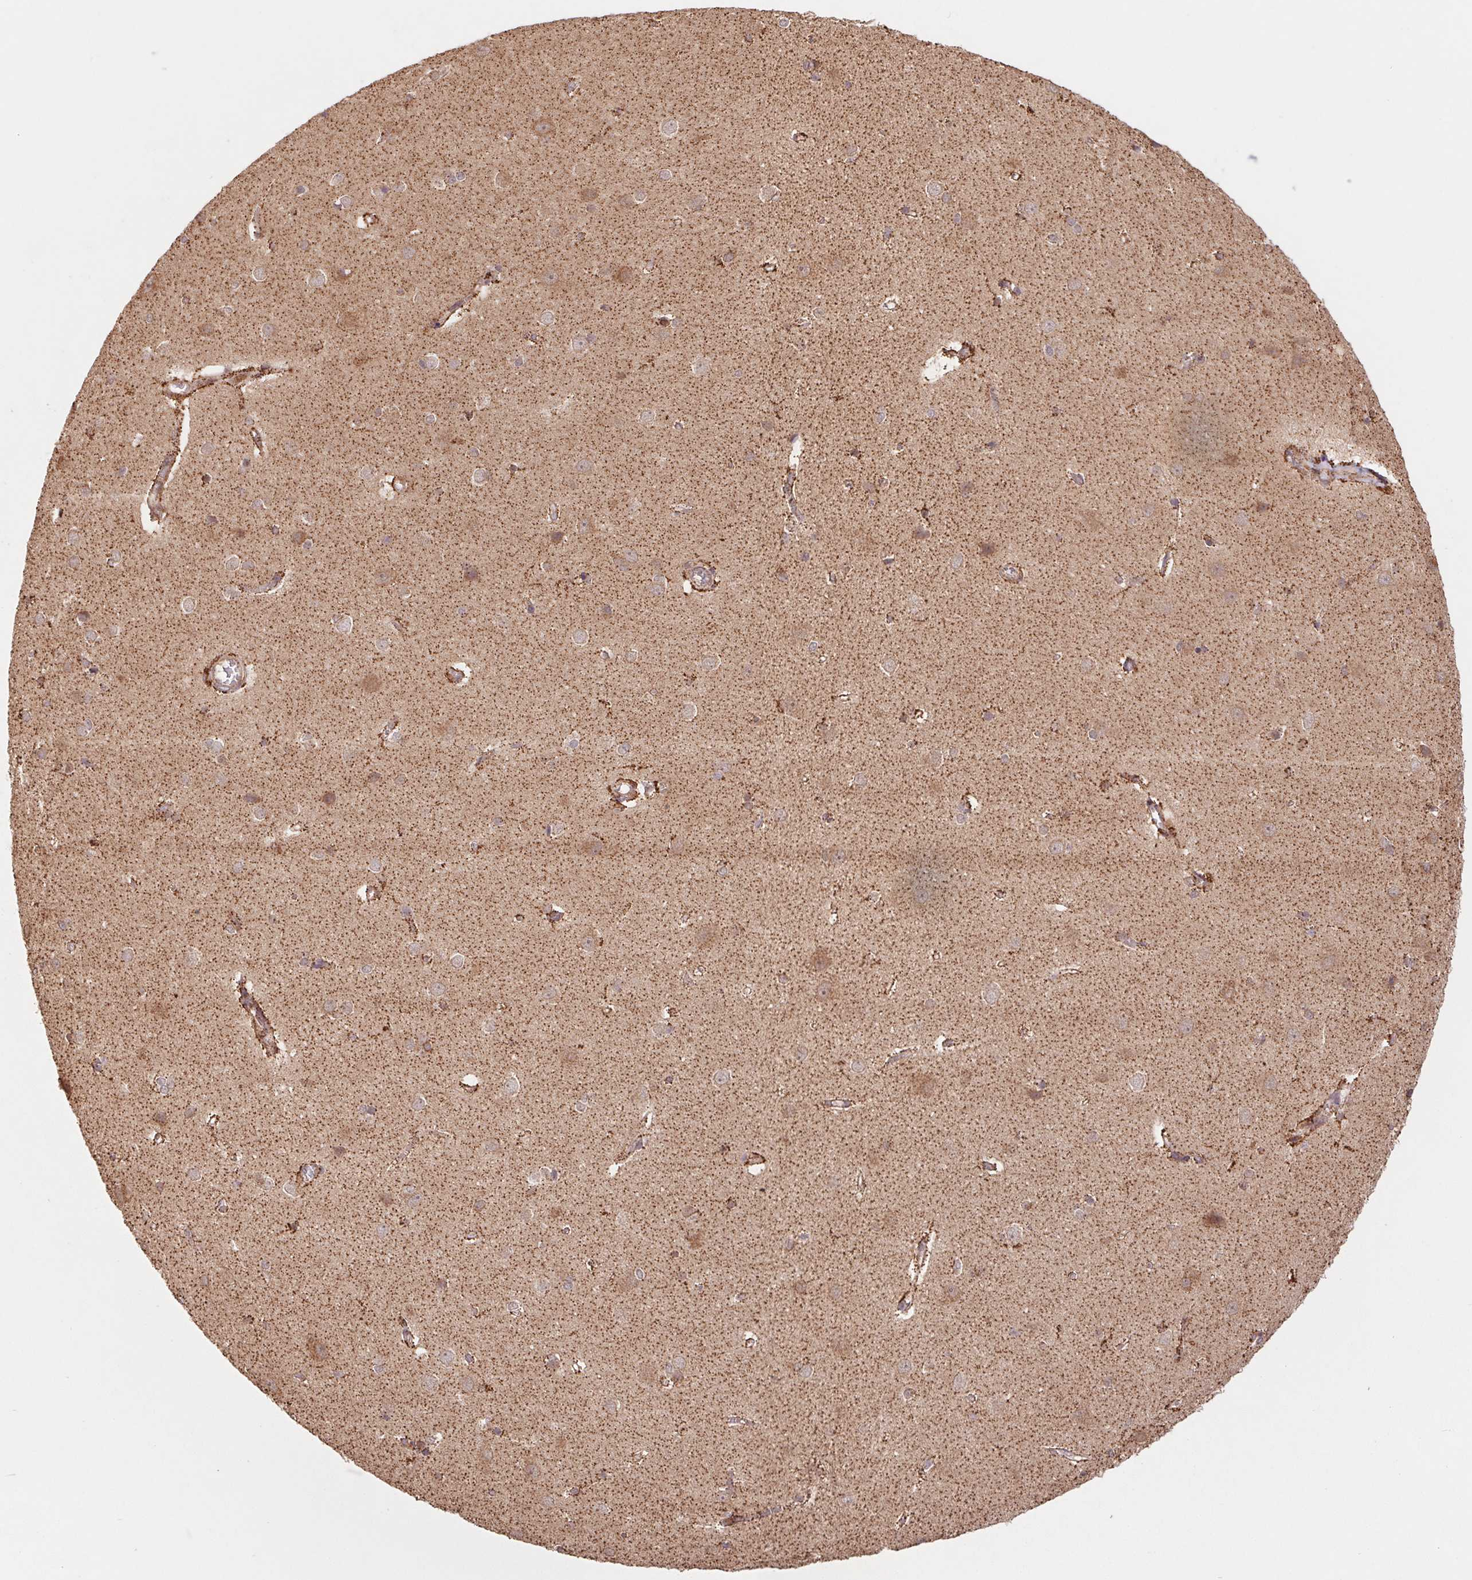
{"staining": {"intensity": "moderate", "quantity": ">75%", "location": "cytoplasmic/membranous"}, "tissue": "cerebral cortex", "cell_type": "Endothelial cells", "image_type": "normal", "snomed": [{"axis": "morphology", "description": "Normal tissue, NOS"}, {"axis": "topography", "description": "Cerebral cortex"}], "caption": "Protein analysis of normal cerebral cortex exhibits moderate cytoplasmic/membranous expression in about >75% of endothelial cells.", "gene": "URM1", "patient": {"sex": "male", "age": 37}}